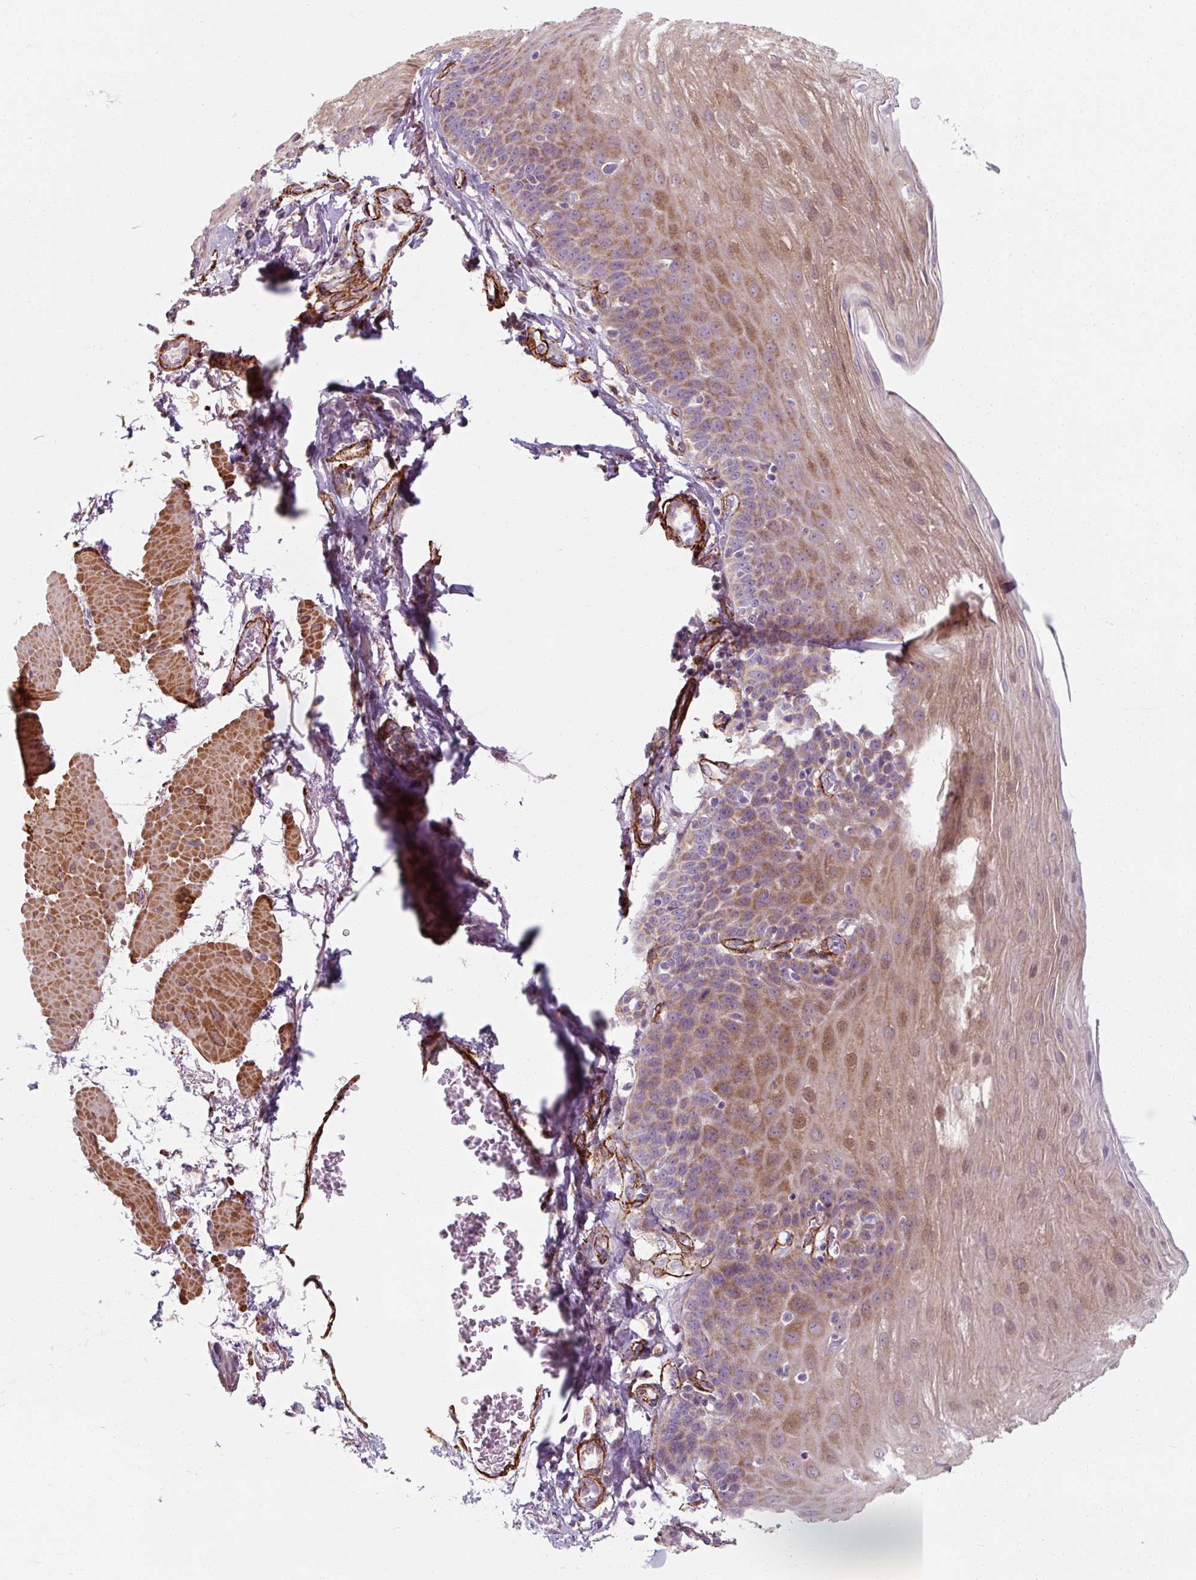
{"staining": {"intensity": "moderate", "quantity": "25%-75%", "location": "cytoplasmic/membranous"}, "tissue": "esophagus", "cell_type": "Squamous epithelial cells", "image_type": "normal", "snomed": [{"axis": "morphology", "description": "Normal tissue, NOS"}, {"axis": "topography", "description": "Esophagus"}], "caption": "IHC of normal esophagus demonstrates medium levels of moderate cytoplasmic/membranous expression in about 25%-75% of squamous epithelial cells. (IHC, brightfield microscopy, high magnification).", "gene": "MRPS5", "patient": {"sex": "female", "age": 81}}